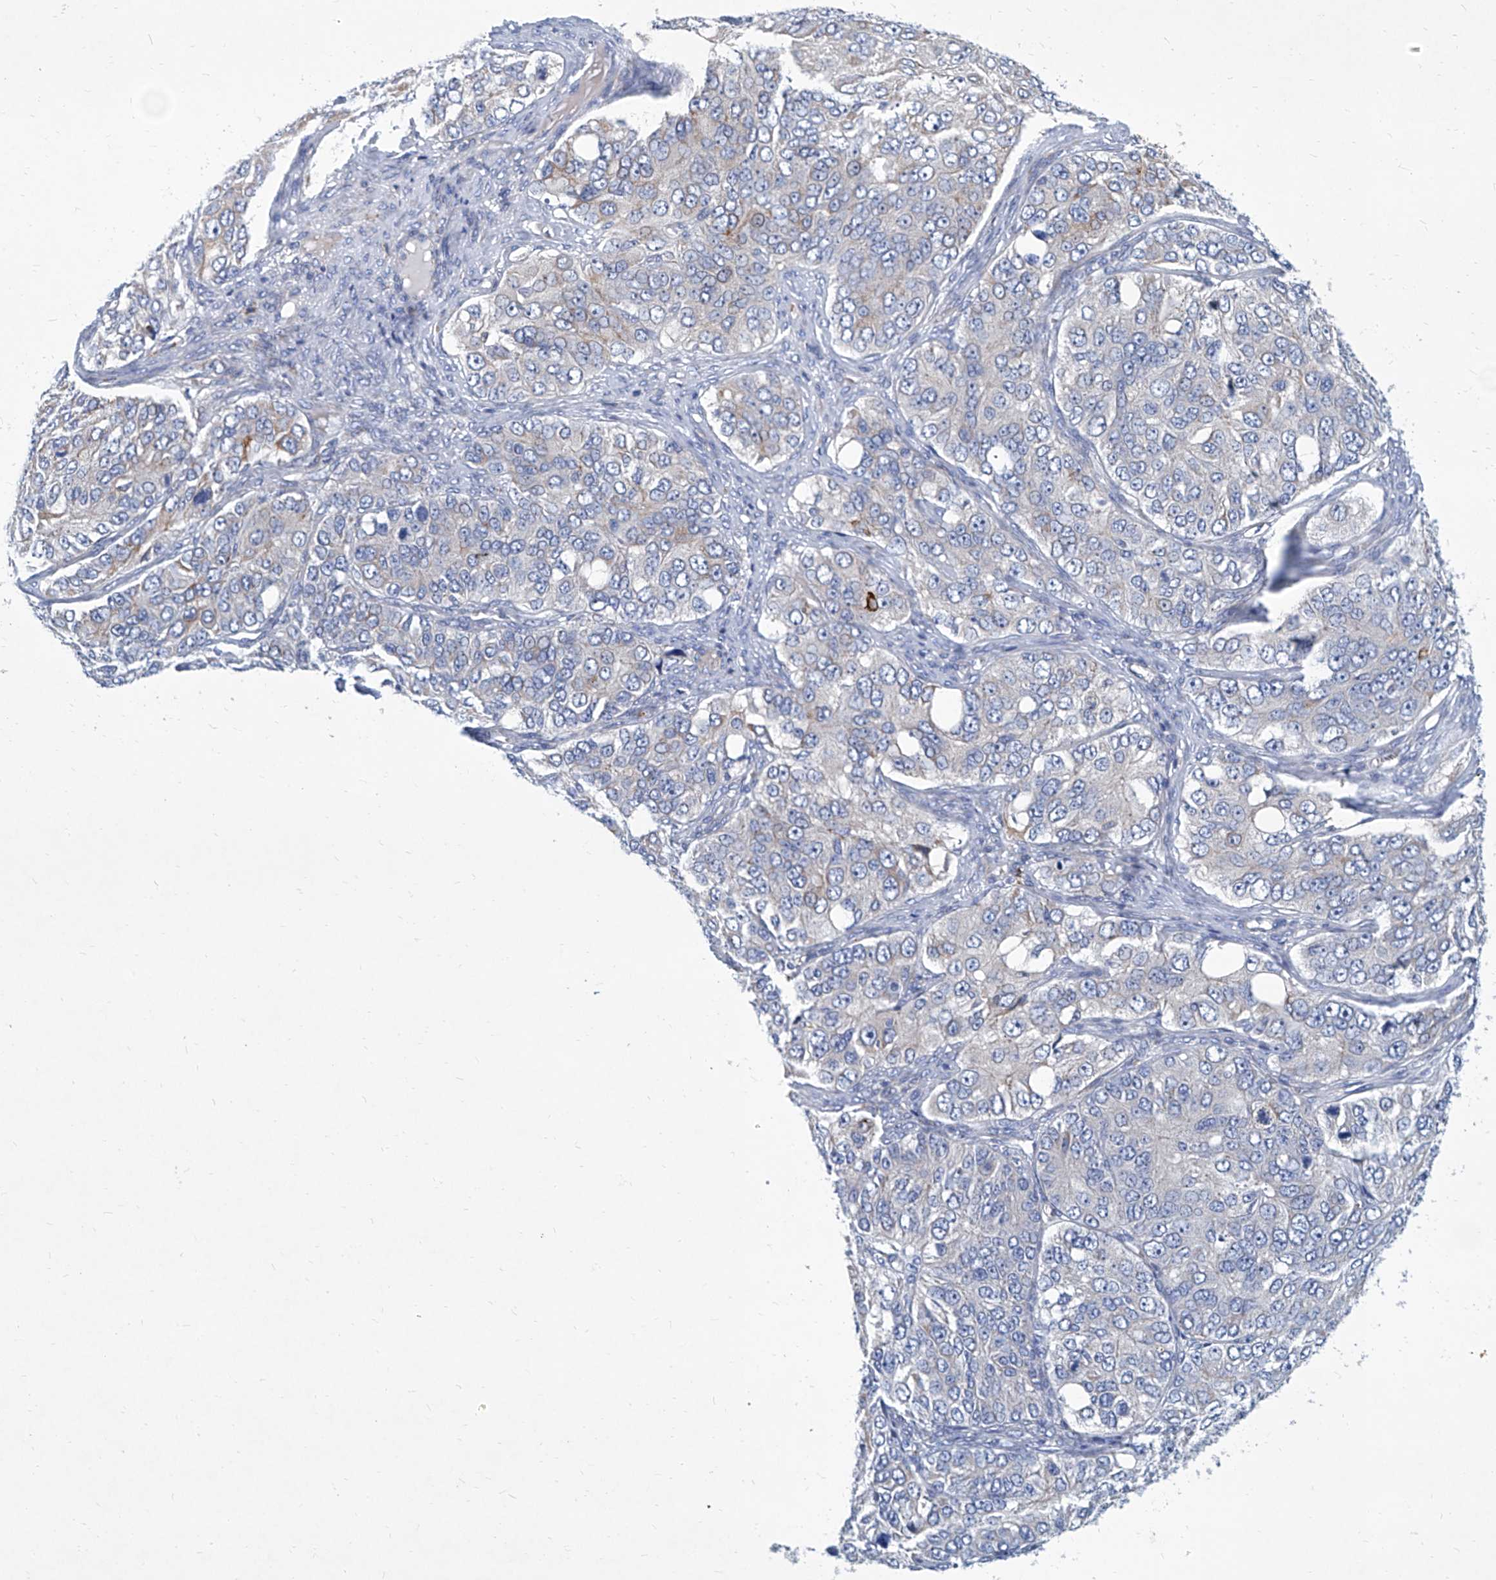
{"staining": {"intensity": "negative", "quantity": "none", "location": "none"}, "tissue": "ovarian cancer", "cell_type": "Tumor cells", "image_type": "cancer", "snomed": [{"axis": "morphology", "description": "Carcinoma, endometroid"}, {"axis": "topography", "description": "Ovary"}], "caption": "A histopathology image of human ovarian cancer (endometroid carcinoma) is negative for staining in tumor cells.", "gene": "FPR2", "patient": {"sex": "female", "age": 51}}